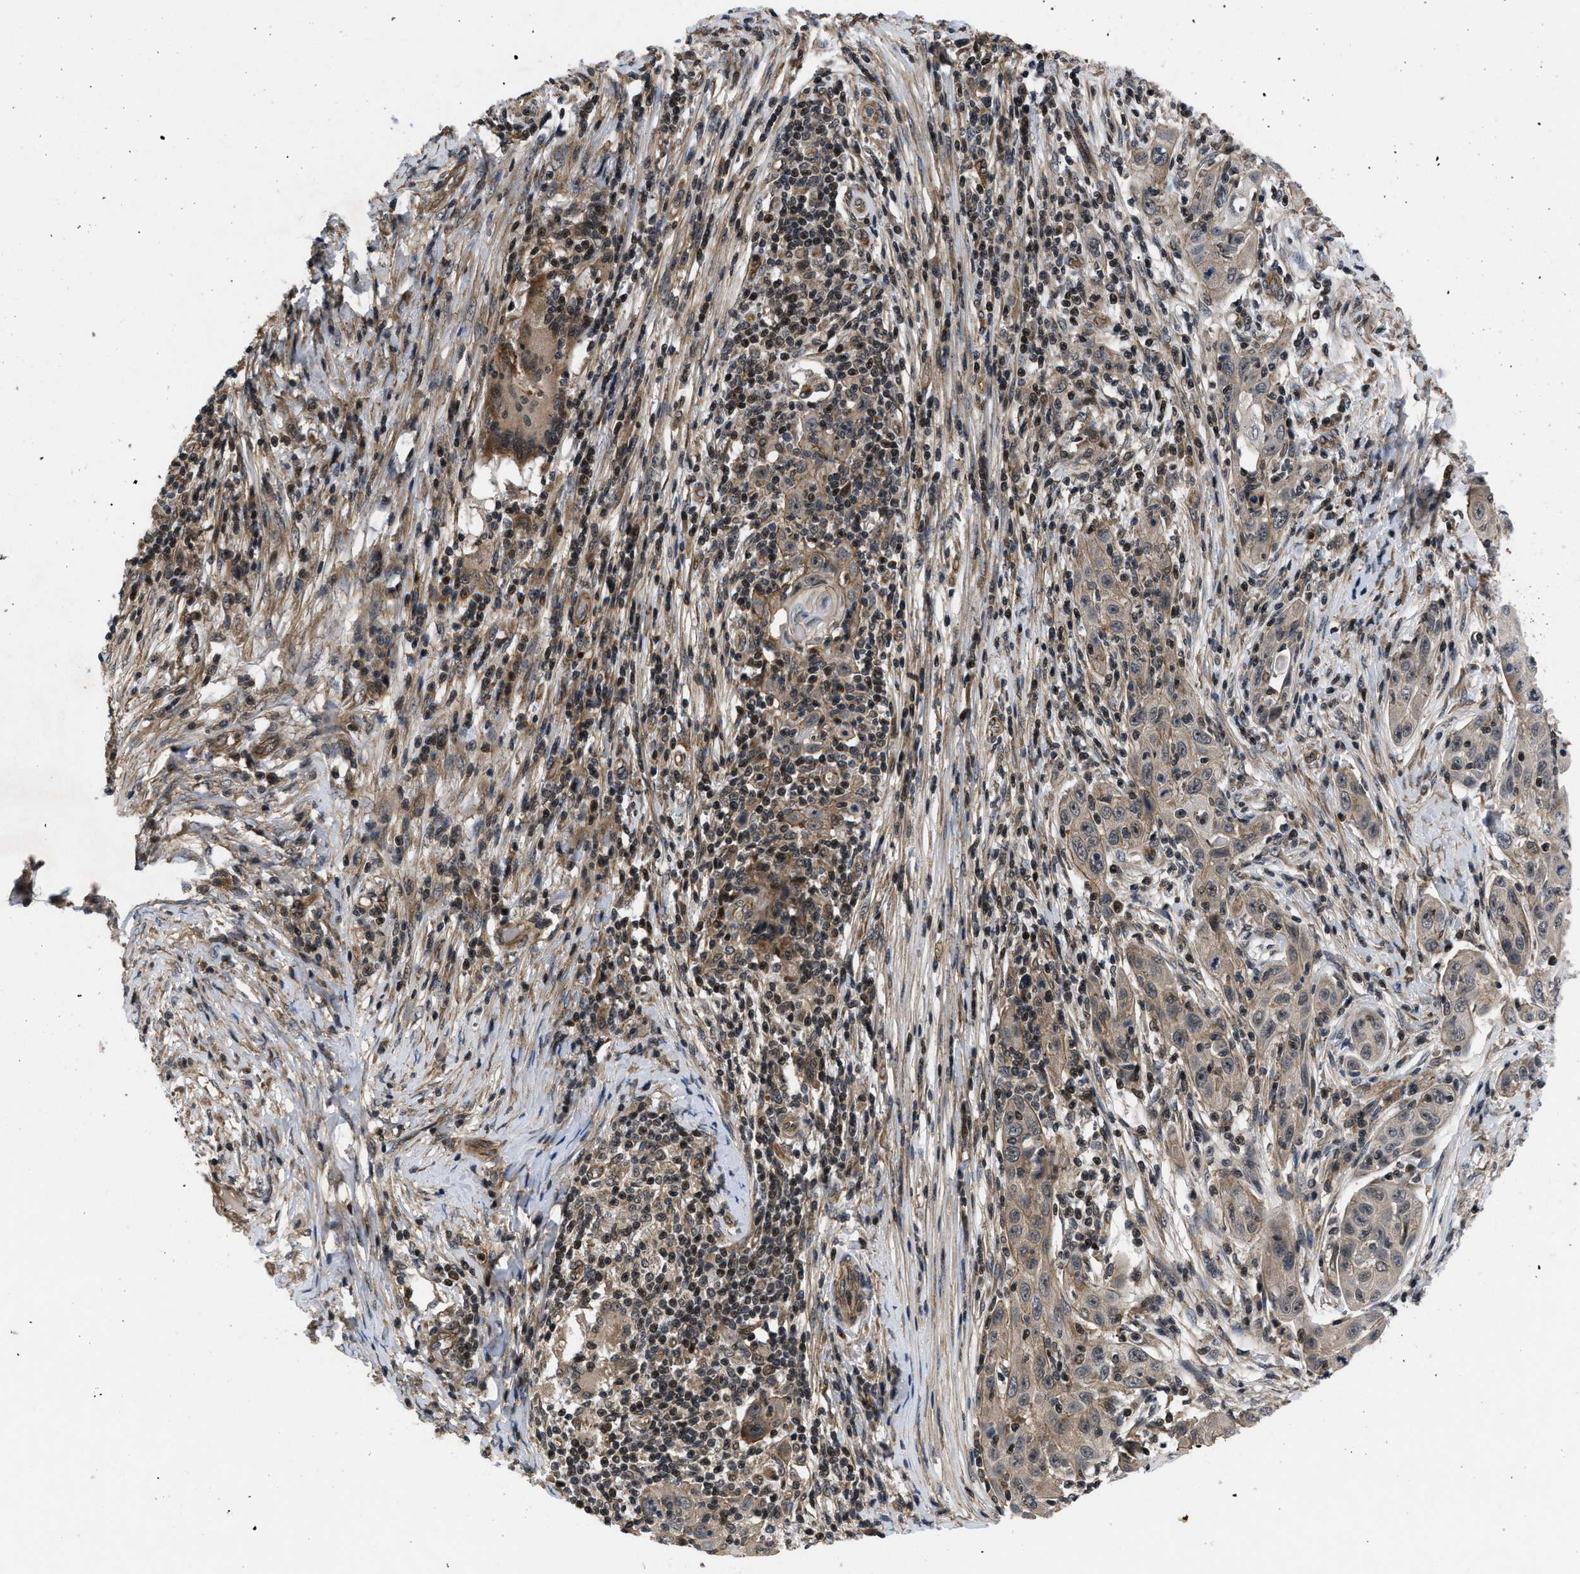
{"staining": {"intensity": "weak", "quantity": ">75%", "location": "cytoplasmic/membranous"}, "tissue": "skin cancer", "cell_type": "Tumor cells", "image_type": "cancer", "snomed": [{"axis": "morphology", "description": "Squamous cell carcinoma, NOS"}, {"axis": "topography", "description": "Skin"}], "caption": "A low amount of weak cytoplasmic/membranous positivity is identified in about >75% of tumor cells in squamous cell carcinoma (skin) tissue.", "gene": "DNAJC14", "patient": {"sex": "female", "age": 88}}